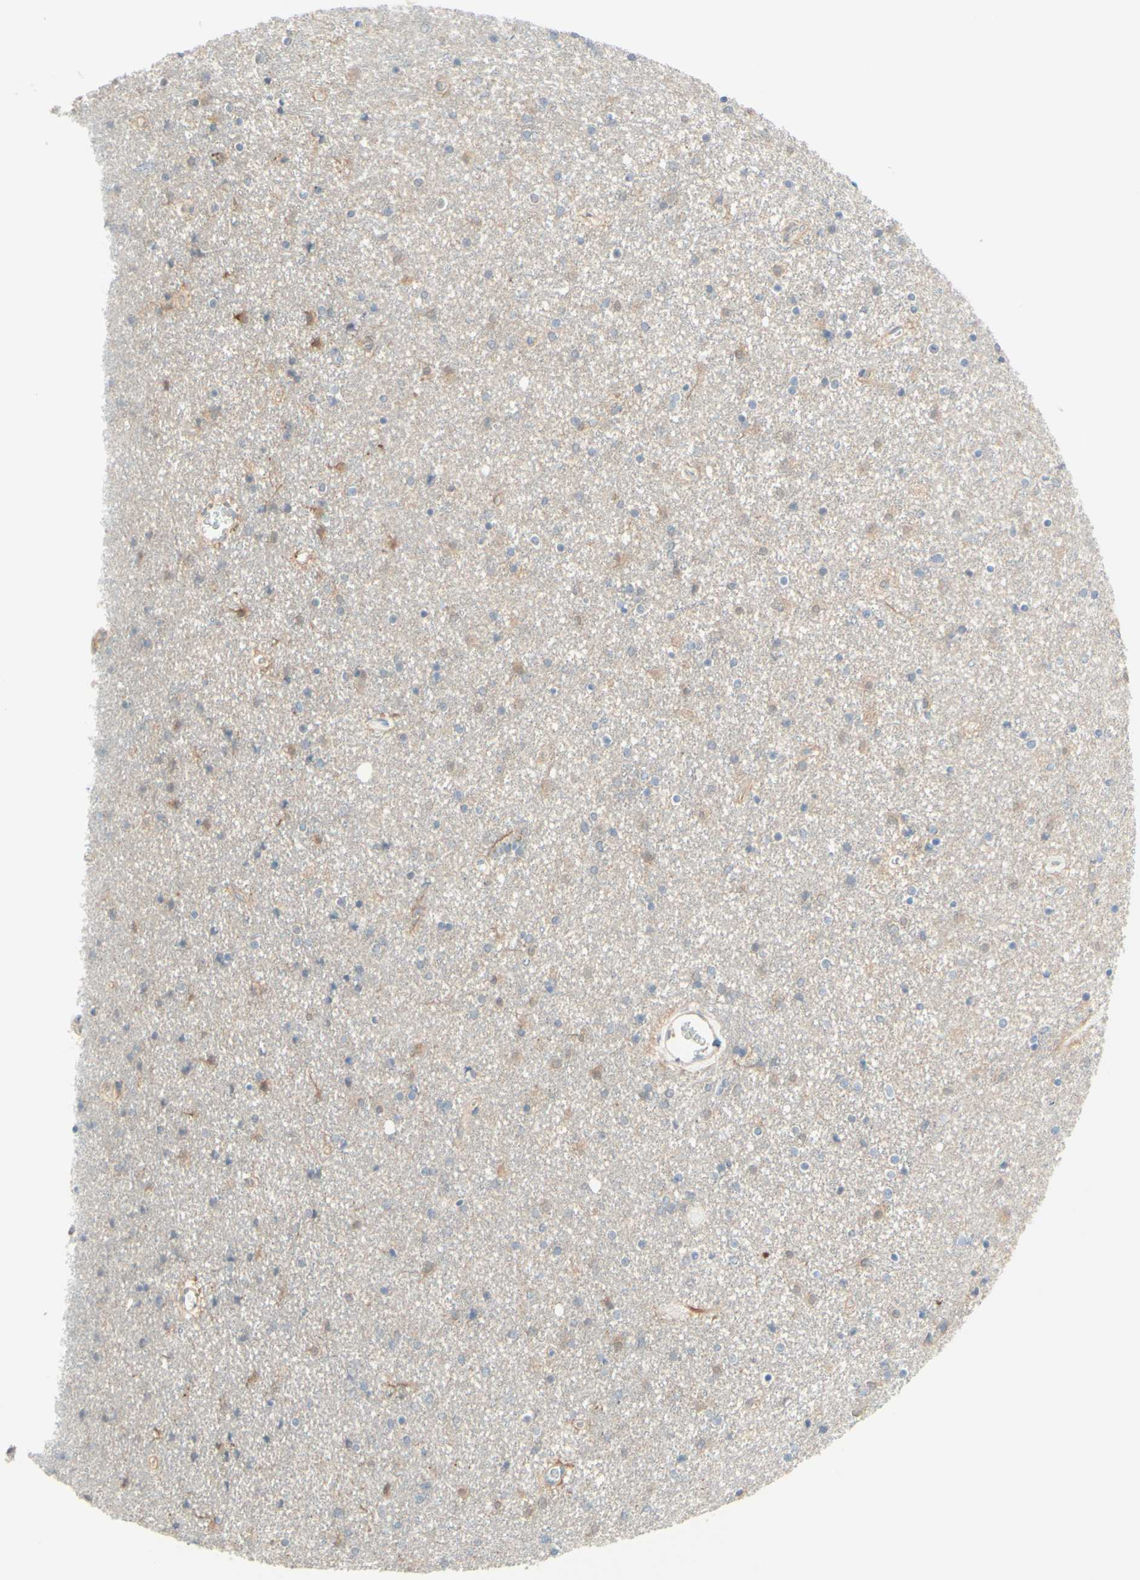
{"staining": {"intensity": "weak", "quantity": "<25%", "location": "cytoplasmic/membranous"}, "tissue": "caudate", "cell_type": "Glial cells", "image_type": "normal", "snomed": [{"axis": "morphology", "description": "Normal tissue, NOS"}, {"axis": "topography", "description": "Lateral ventricle wall"}], "caption": "Glial cells are negative for protein expression in normal human caudate. (DAB immunohistochemistry (IHC) visualized using brightfield microscopy, high magnification).", "gene": "MTM1", "patient": {"sex": "female", "age": 54}}